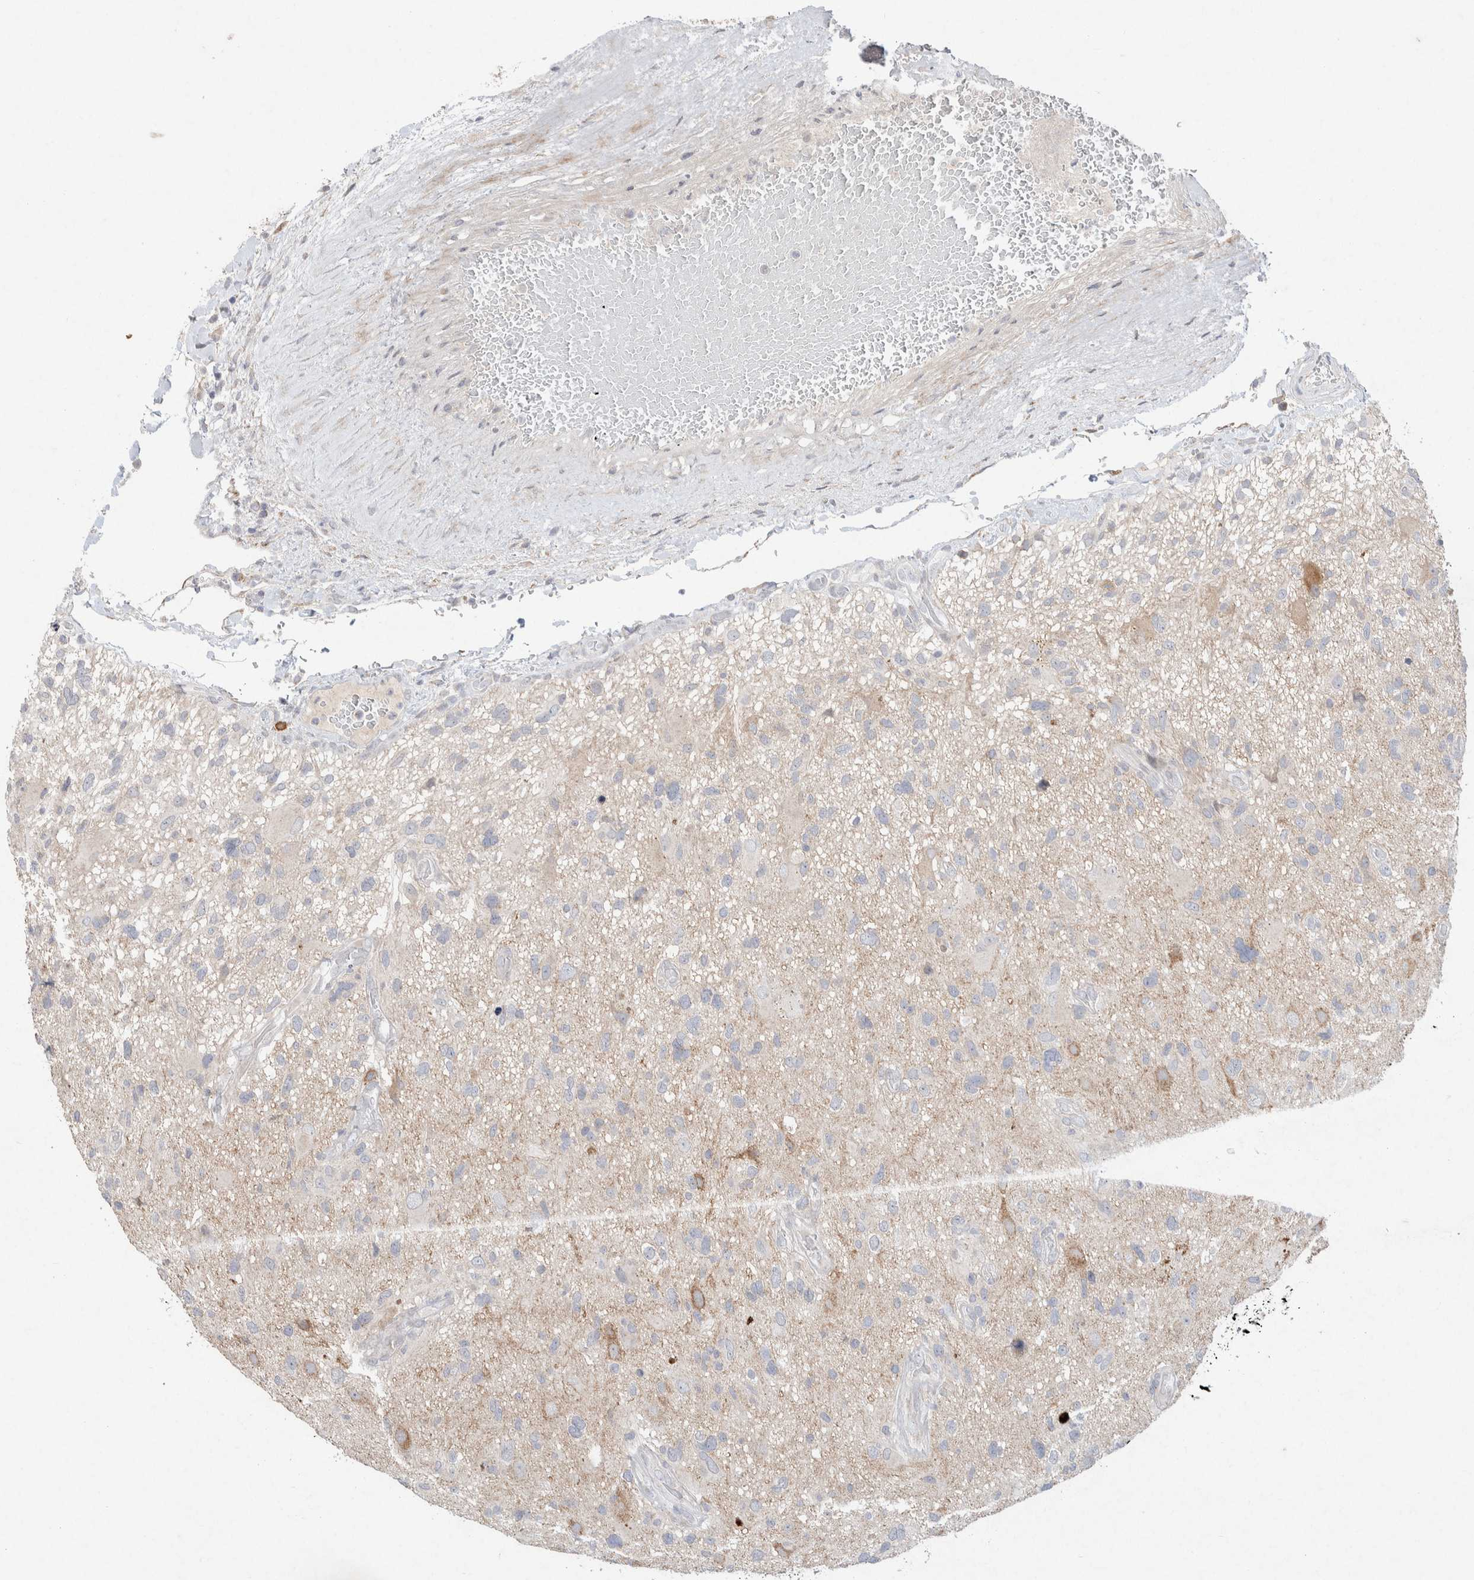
{"staining": {"intensity": "negative", "quantity": "none", "location": "none"}, "tissue": "glioma", "cell_type": "Tumor cells", "image_type": "cancer", "snomed": [{"axis": "morphology", "description": "Glioma, malignant, High grade"}, {"axis": "topography", "description": "Brain"}], "caption": "The micrograph demonstrates no staining of tumor cells in glioma.", "gene": "CMTM4", "patient": {"sex": "male", "age": 33}}